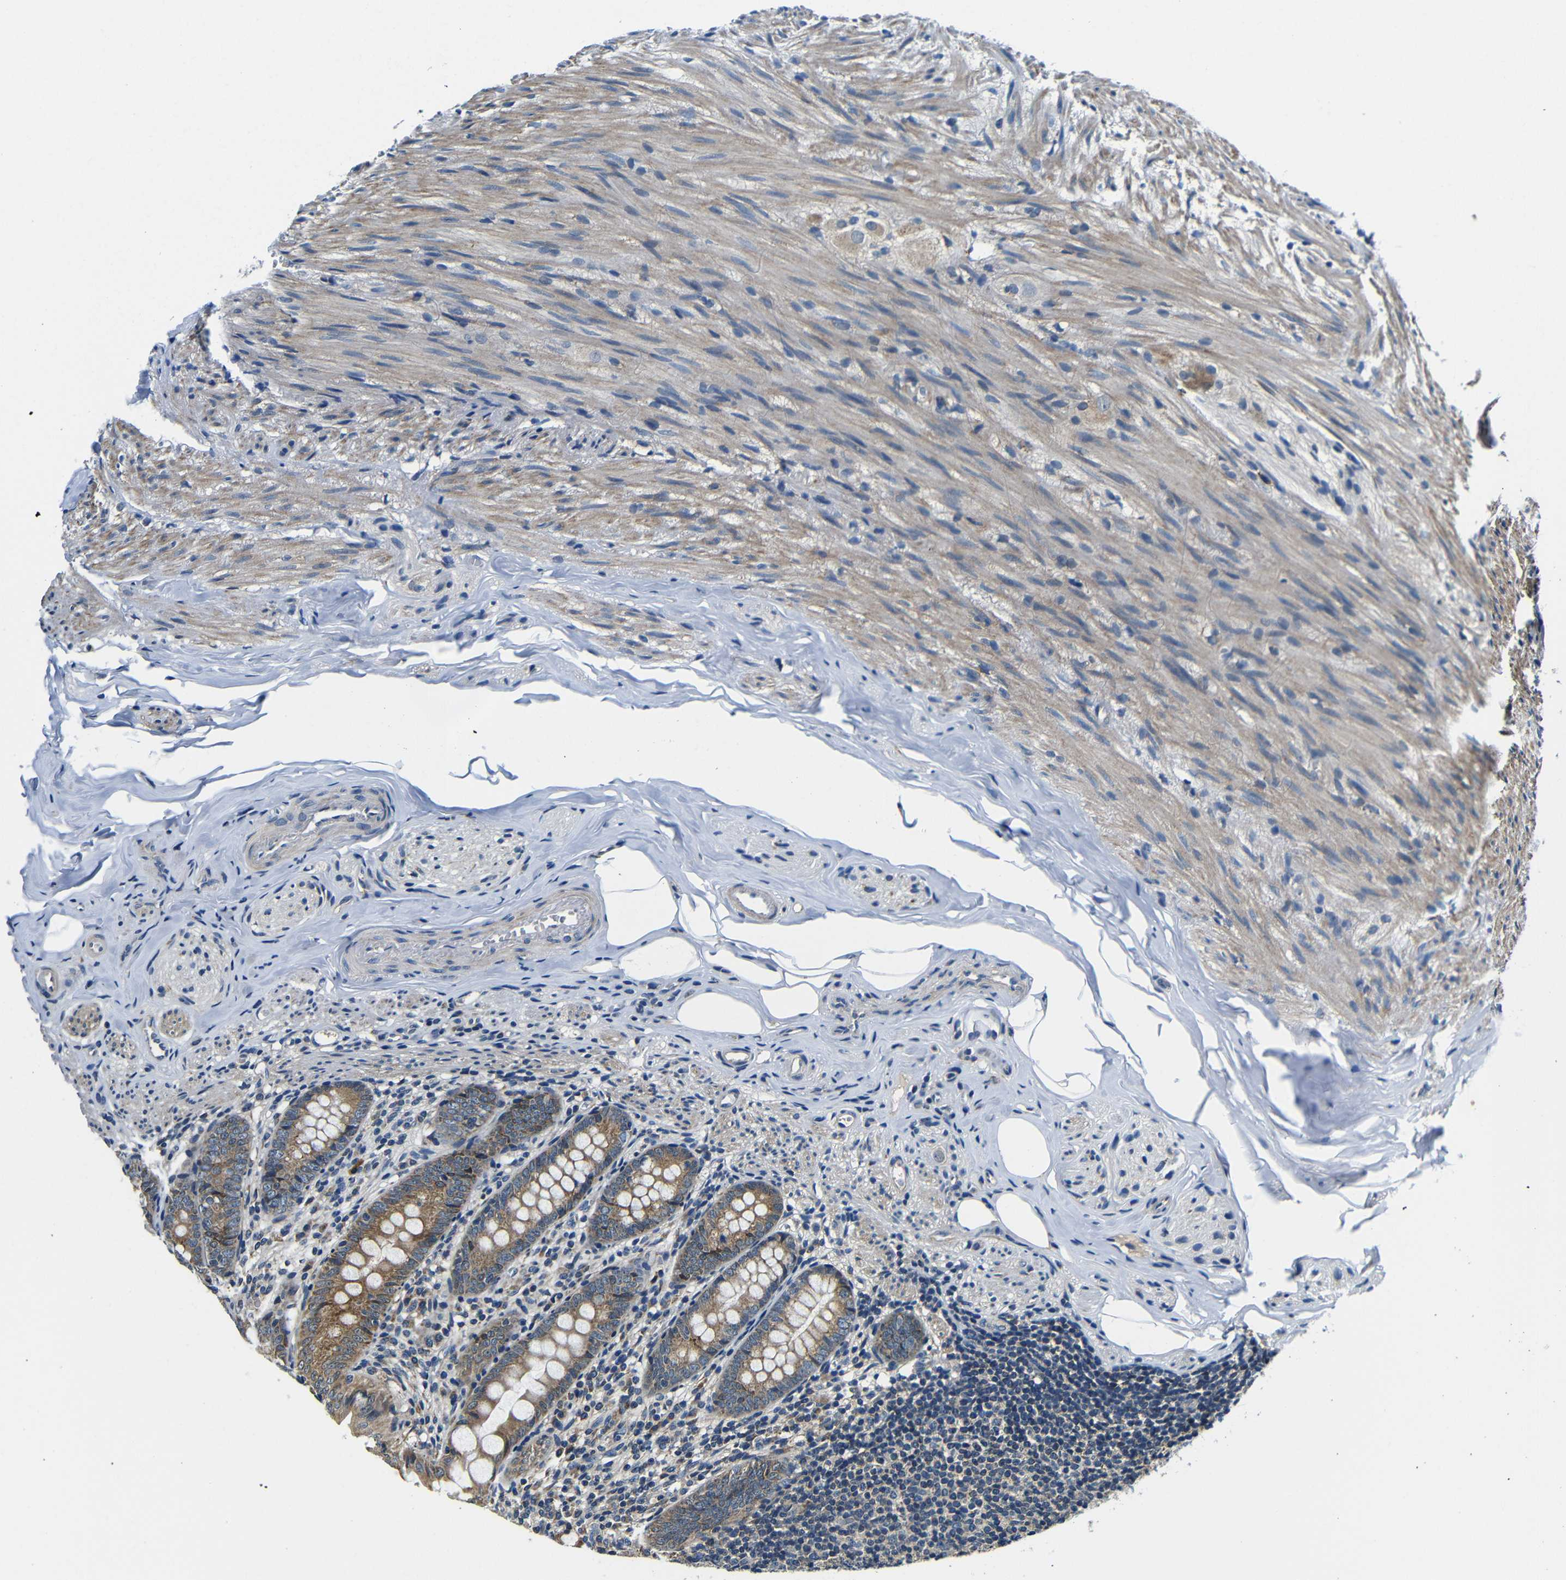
{"staining": {"intensity": "moderate", "quantity": ">75%", "location": "cytoplasmic/membranous"}, "tissue": "appendix", "cell_type": "Glandular cells", "image_type": "normal", "snomed": [{"axis": "morphology", "description": "Normal tissue, NOS"}, {"axis": "topography", "description": "Appendix"}], "caption": "Appendix stained with DAB (3,3'-diaminobenzidine) IHC reveals medium levels of moderate cytoplasmic/membranous positivity in about >75% of glandular cells. The staining was performed using DAB to visualize the protein expression in brown, while the nuclei were stained in blue with hematoxylin (Magnification: 20x).", "gene": "FKBP14", "patient": {"sex": "female", "age": 77}}